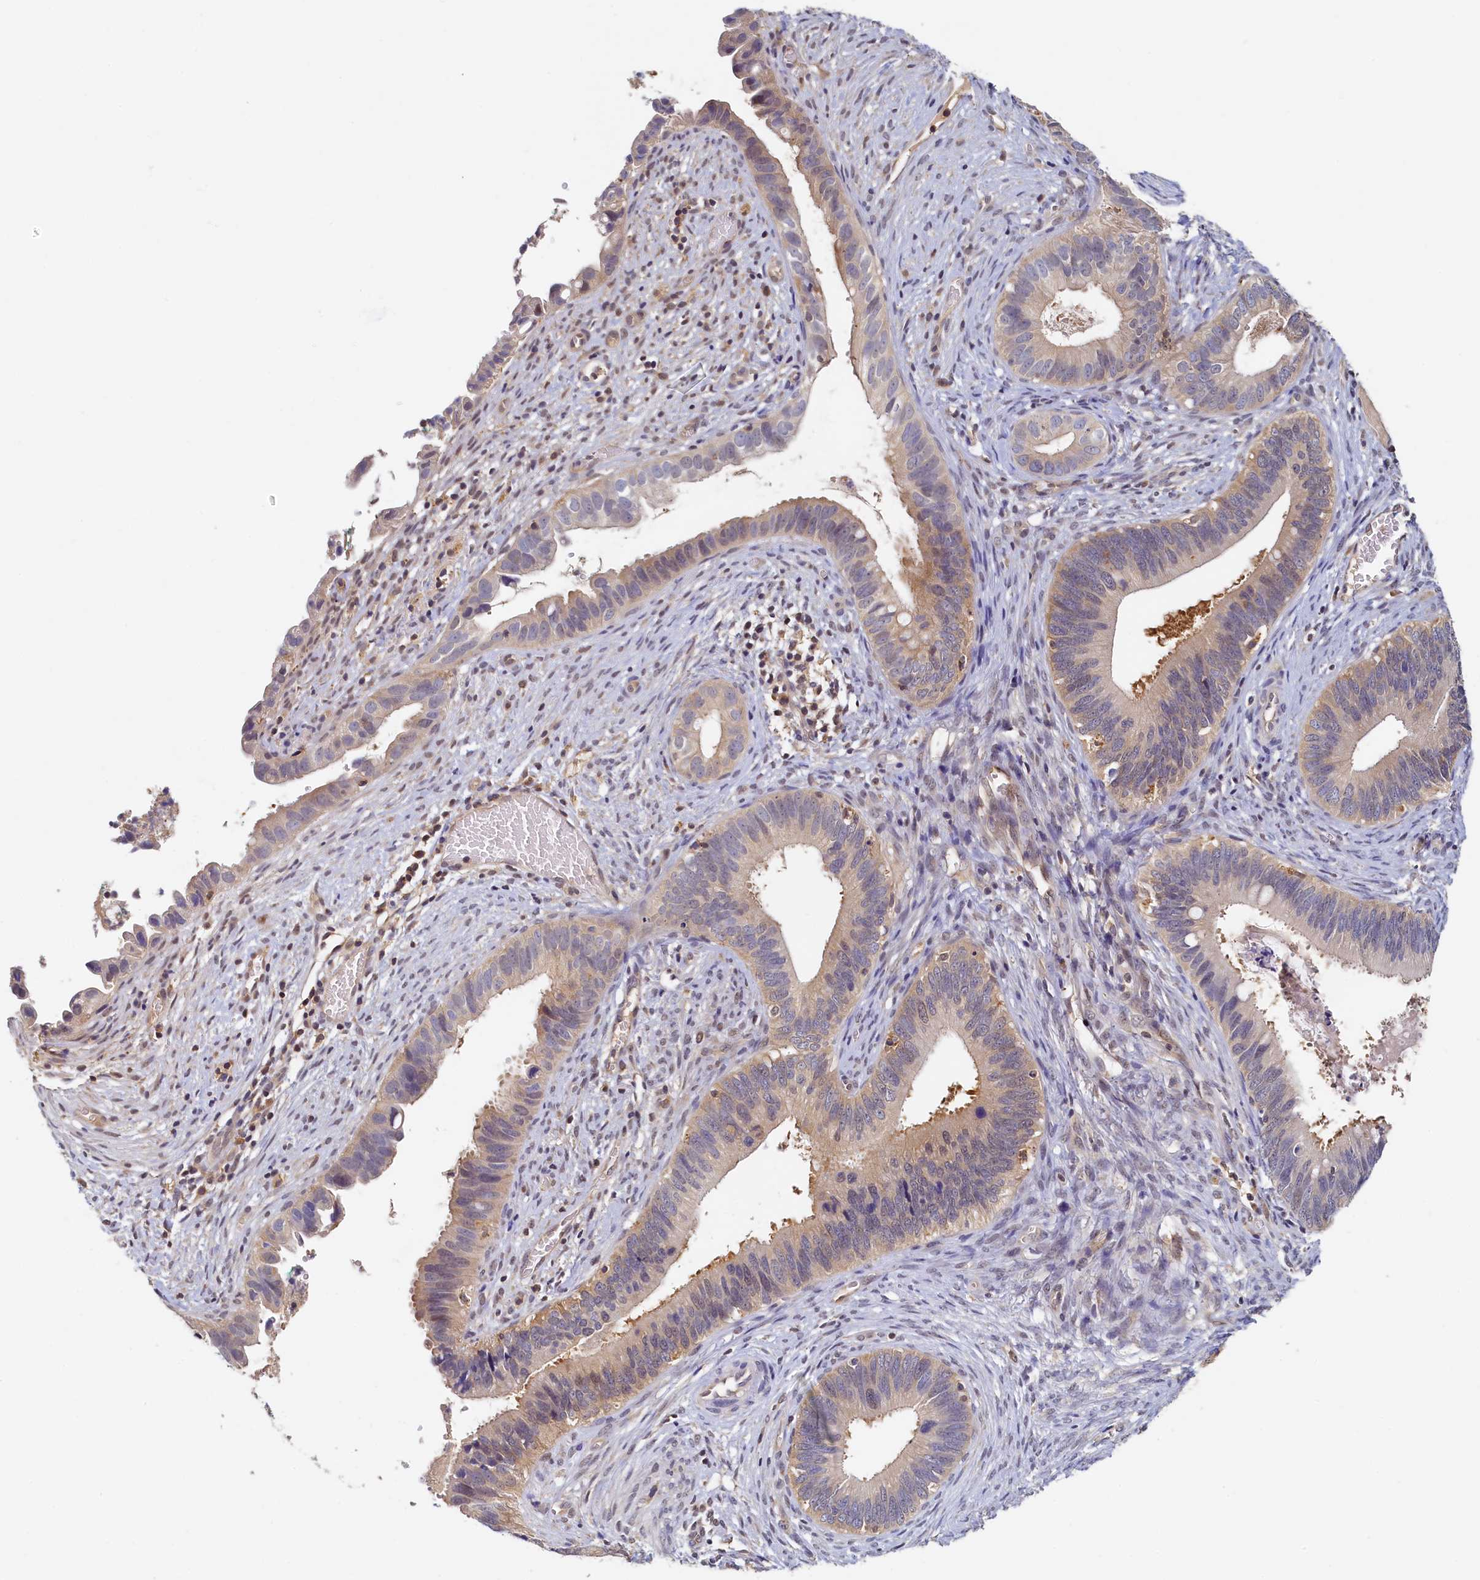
{"staining": {"intensity": "moderate", "quantity": ">75%", "location": "cytoplasmic/membranous"}, "tissue": "cervical cancer", "cell_type": "Tumor cells", "image_type": "cancer", "snomed": [{"axis": "morphology", "description": "Adenocarcinoma, NOS"}, {"axis": "topography", "description": "Cervix"}], "caption": "IHC image of neoplastic tissue: human cervical cancer (adenocarcinoma) stained using immunohistochemistry (IHC) demonstrates medium levels of moderate protein expression localized specifically in the cytoplasmic/membranous of tumor cells, appearing as a cytoplasmic/membranous brown color.", "gene": "PAAF1", "patient": {"sex": "female", "age": 42}}